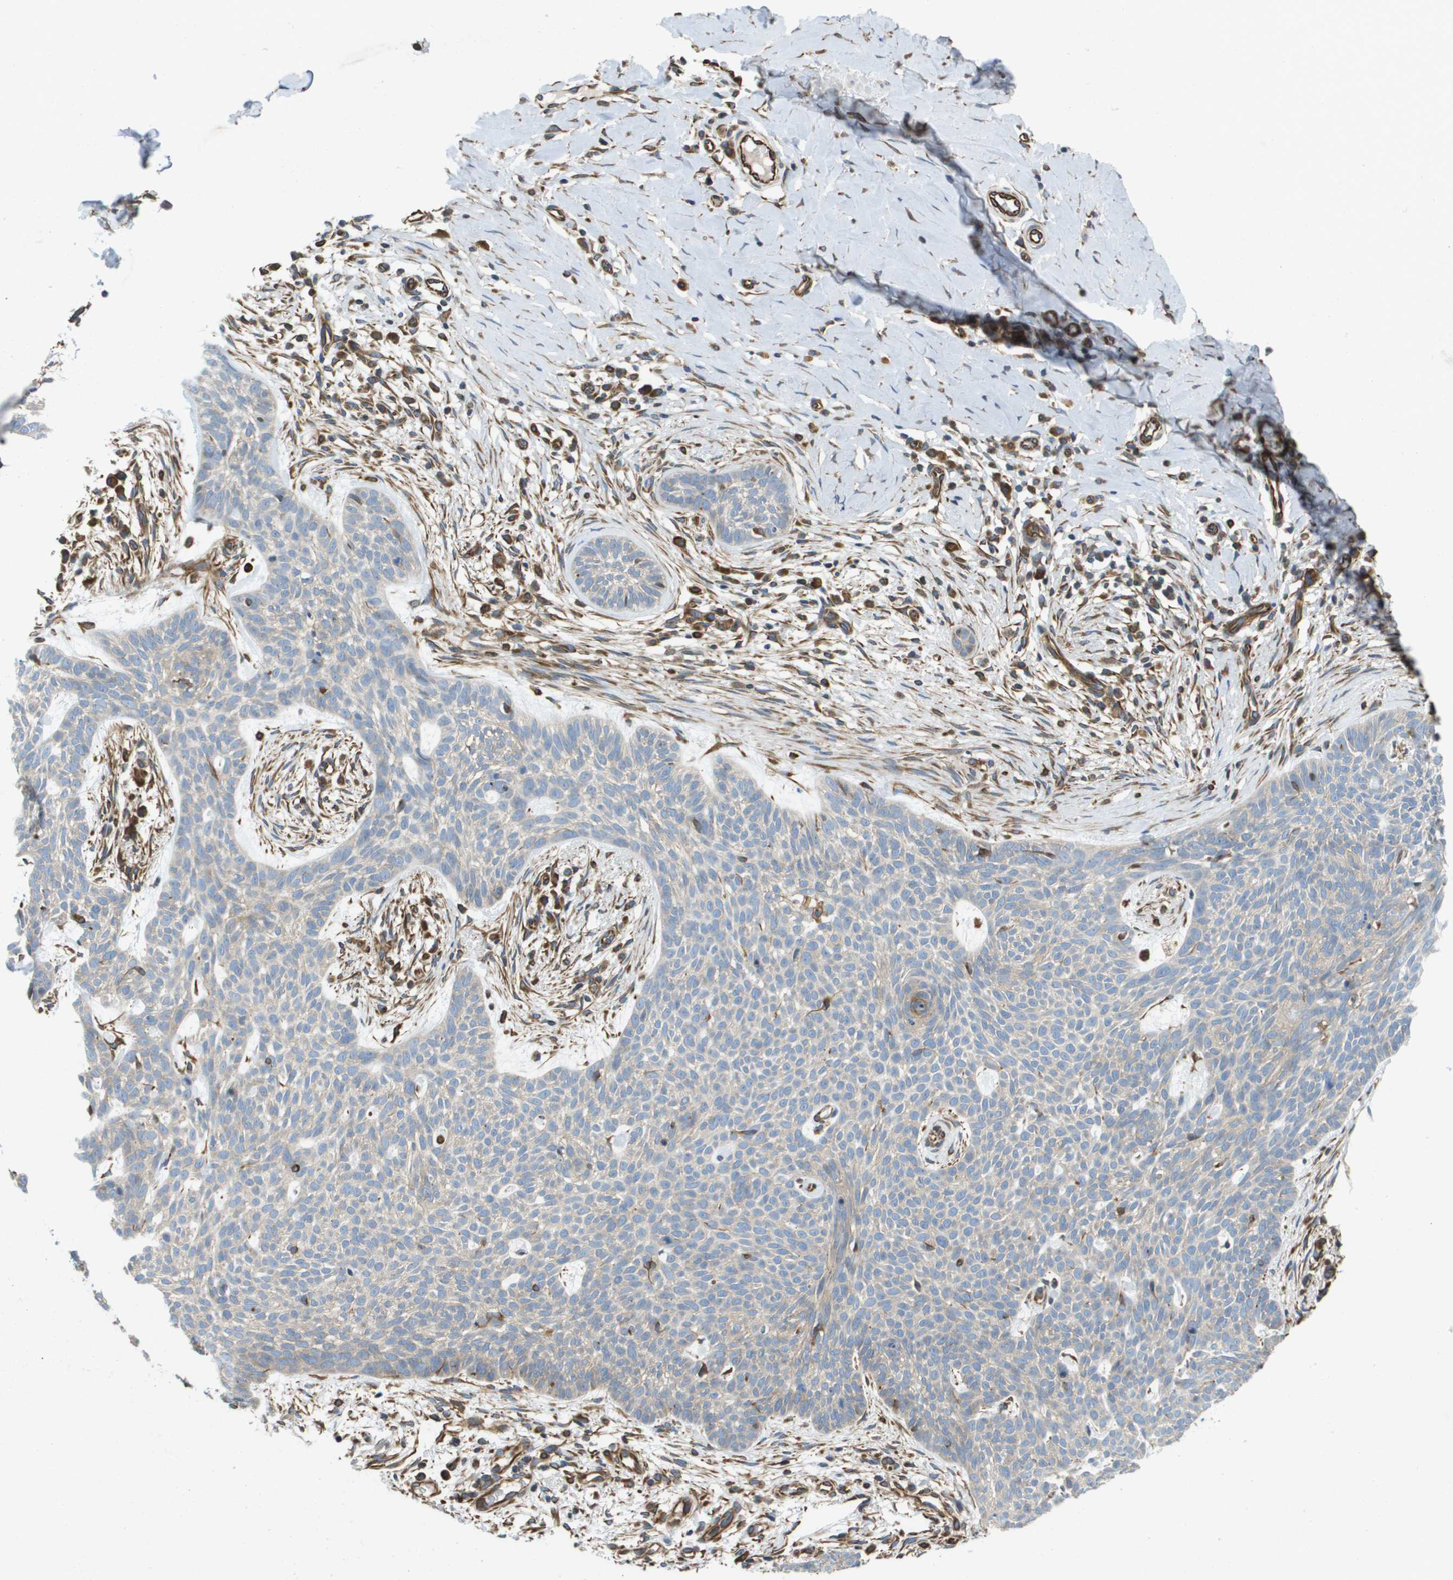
{"staining": {"intensity": "negative", "quantity": "none", "location": "none"}, "tissue": "skin cancer", "cell_type": "Tumor cells", "image_type": "cancer", "snomed": [{"axis": "morphology", "description": "Basal cell carcinoma"}, {"axis": "topography", "description": "Skin"}], "caption": "Tumor cells are negative for protein expression in human skin cancer (basal cell carcinoma). The staining was performed using DAB (3,3'-diaminobenzidine) to visualize the protein expression in brown, while the nuclei were stained in blue with hematoxylin (Magnification: 20x).", "gene": "HSD17B12", "patient": {"sex": "female", "age": 59}}